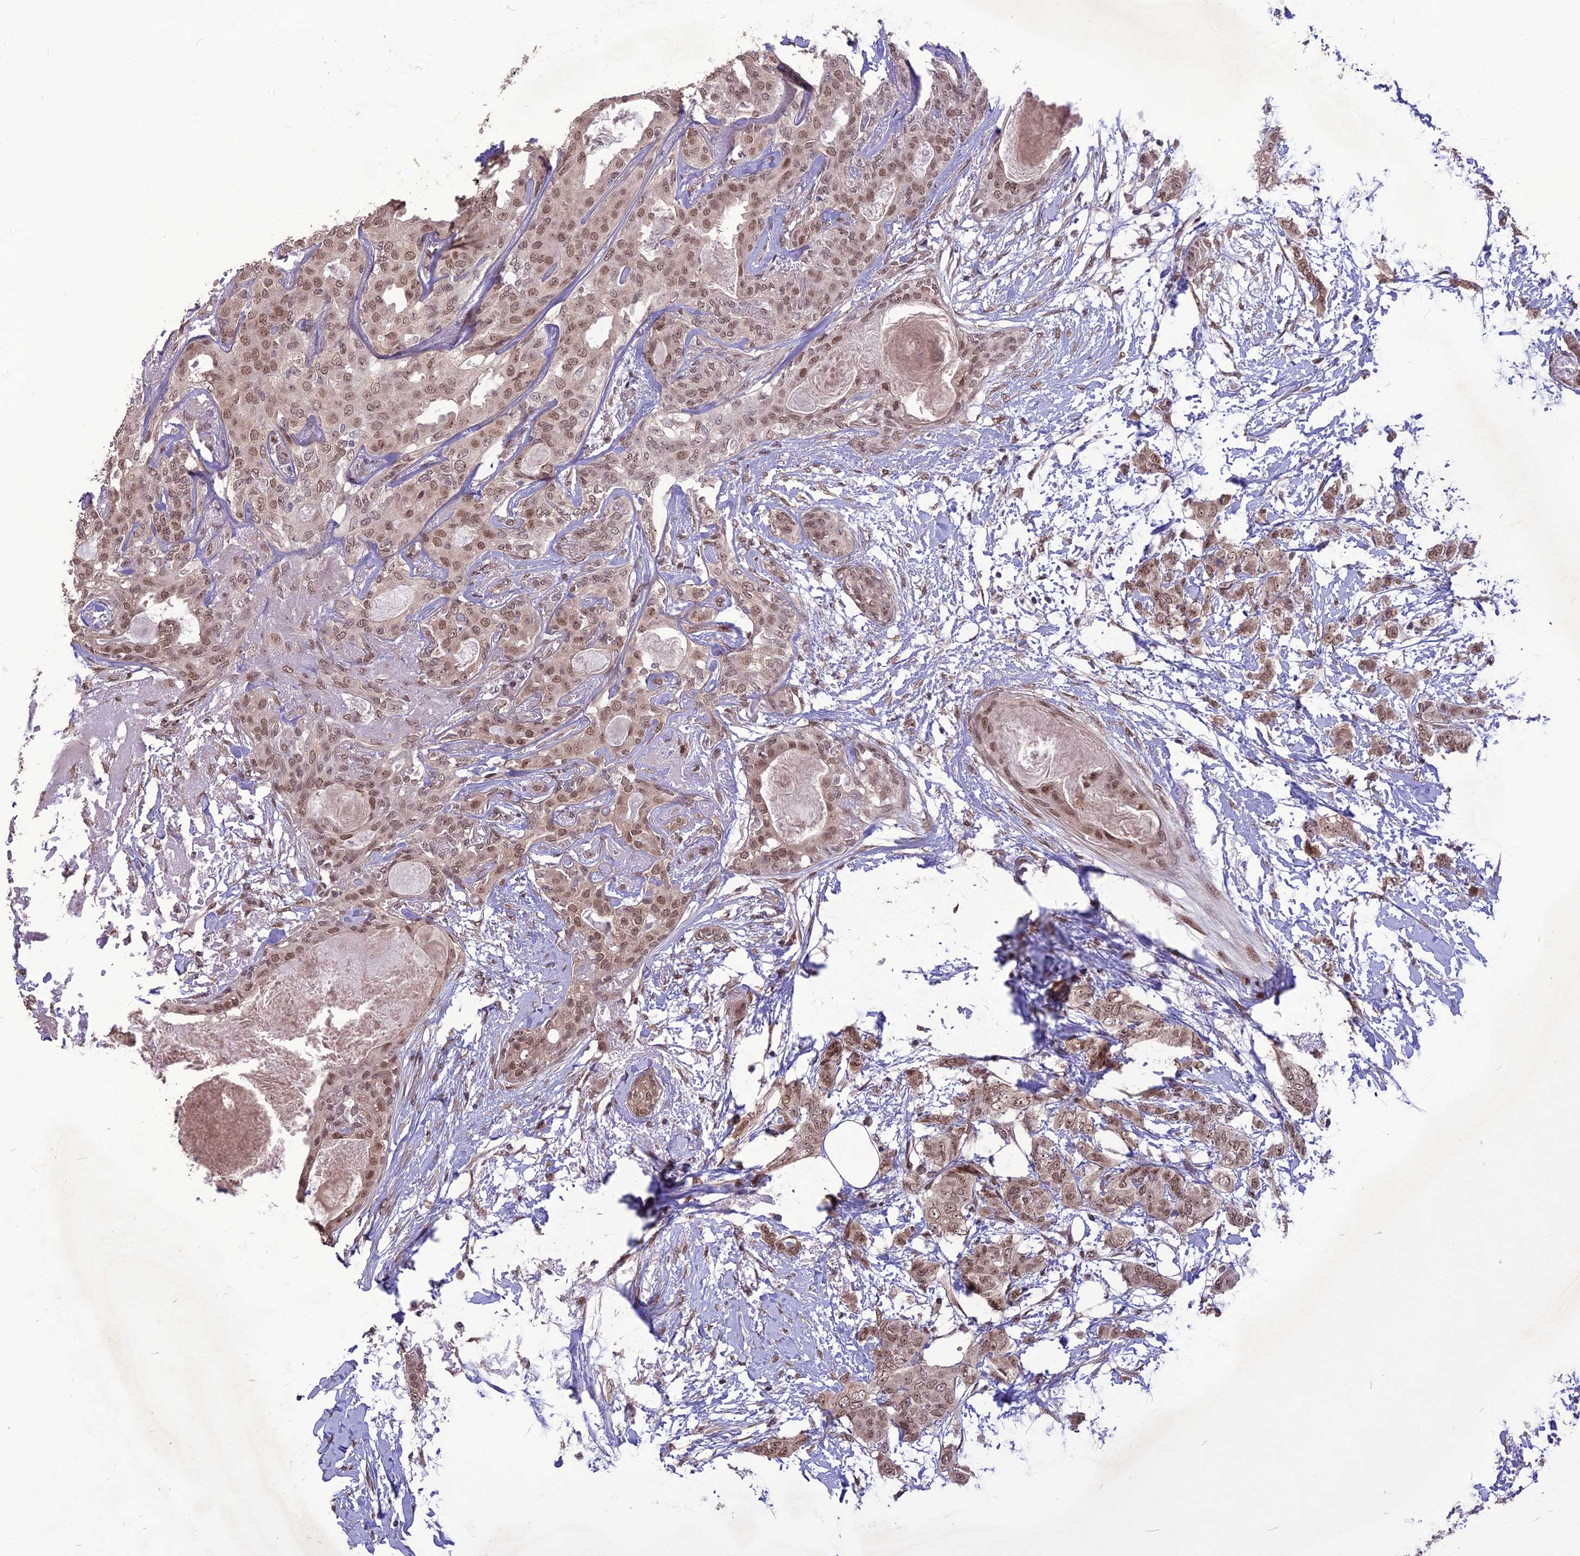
{"staining": {"intensity": "moderate", "quantity": ">75%", "location": "nuclear"}, "tissue": "breast cancer", "cell_type": "Tumor cells", "image_type": "cancer", "snomed": [{"axis": "morphology", "description": "Duct carcinoma"}, {"axis": "topography", "description": "Breast"}], "caption": "Immunohistochemistry image of human intraductal carcinoma (breast) stained for a protein (brown), which reveals medium levels of moderate nuclear expression in about >75% of tumor cells.", "gene": "DIS3", "patient": {"sex": "female", "age": 72}}